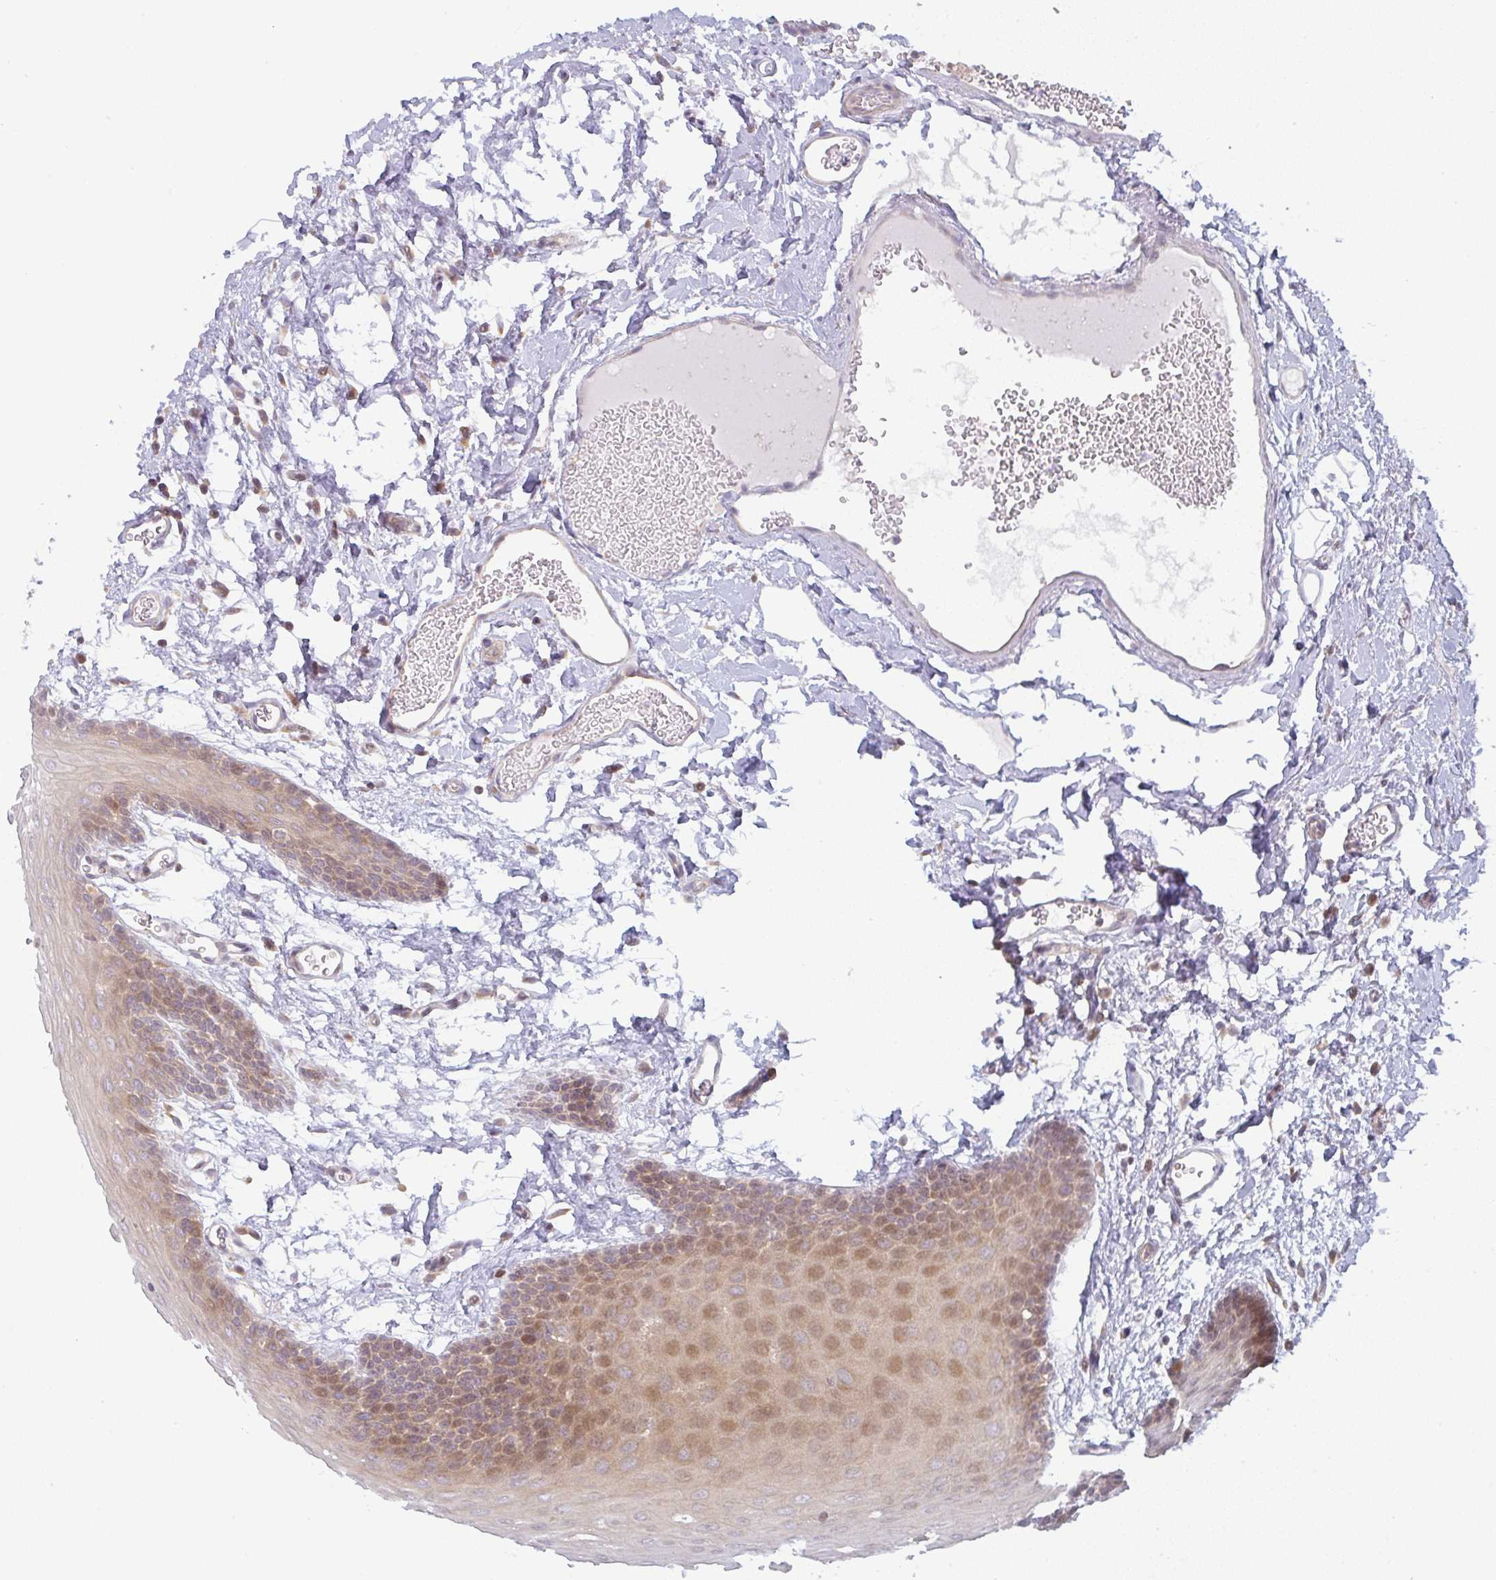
{"staining": {"intensity": "moderate", "quantity": "25%-75%", "location": "cytoplasmic/membranous,nuclear"}, "tissue": "oral mucosa", "cell_type": "Squamous epithelial cells", "image_type": "normal", "snomed": [{"axis": "morphology", "description": "Normal tissue, NOS"}, {"axis": "topography", "description": "Oral tissue"}, {"axis": "topography", "description": "Tounge, NOS"}], "caption": "A photomicrograph of human oral mucosa stained for a protein reveals moderate cytoplasmic/membranous,nuclear brown staining in squamous epithelial cells.", "gene": "MOB1A", "patient": {"sex": "female", "age": 60}}